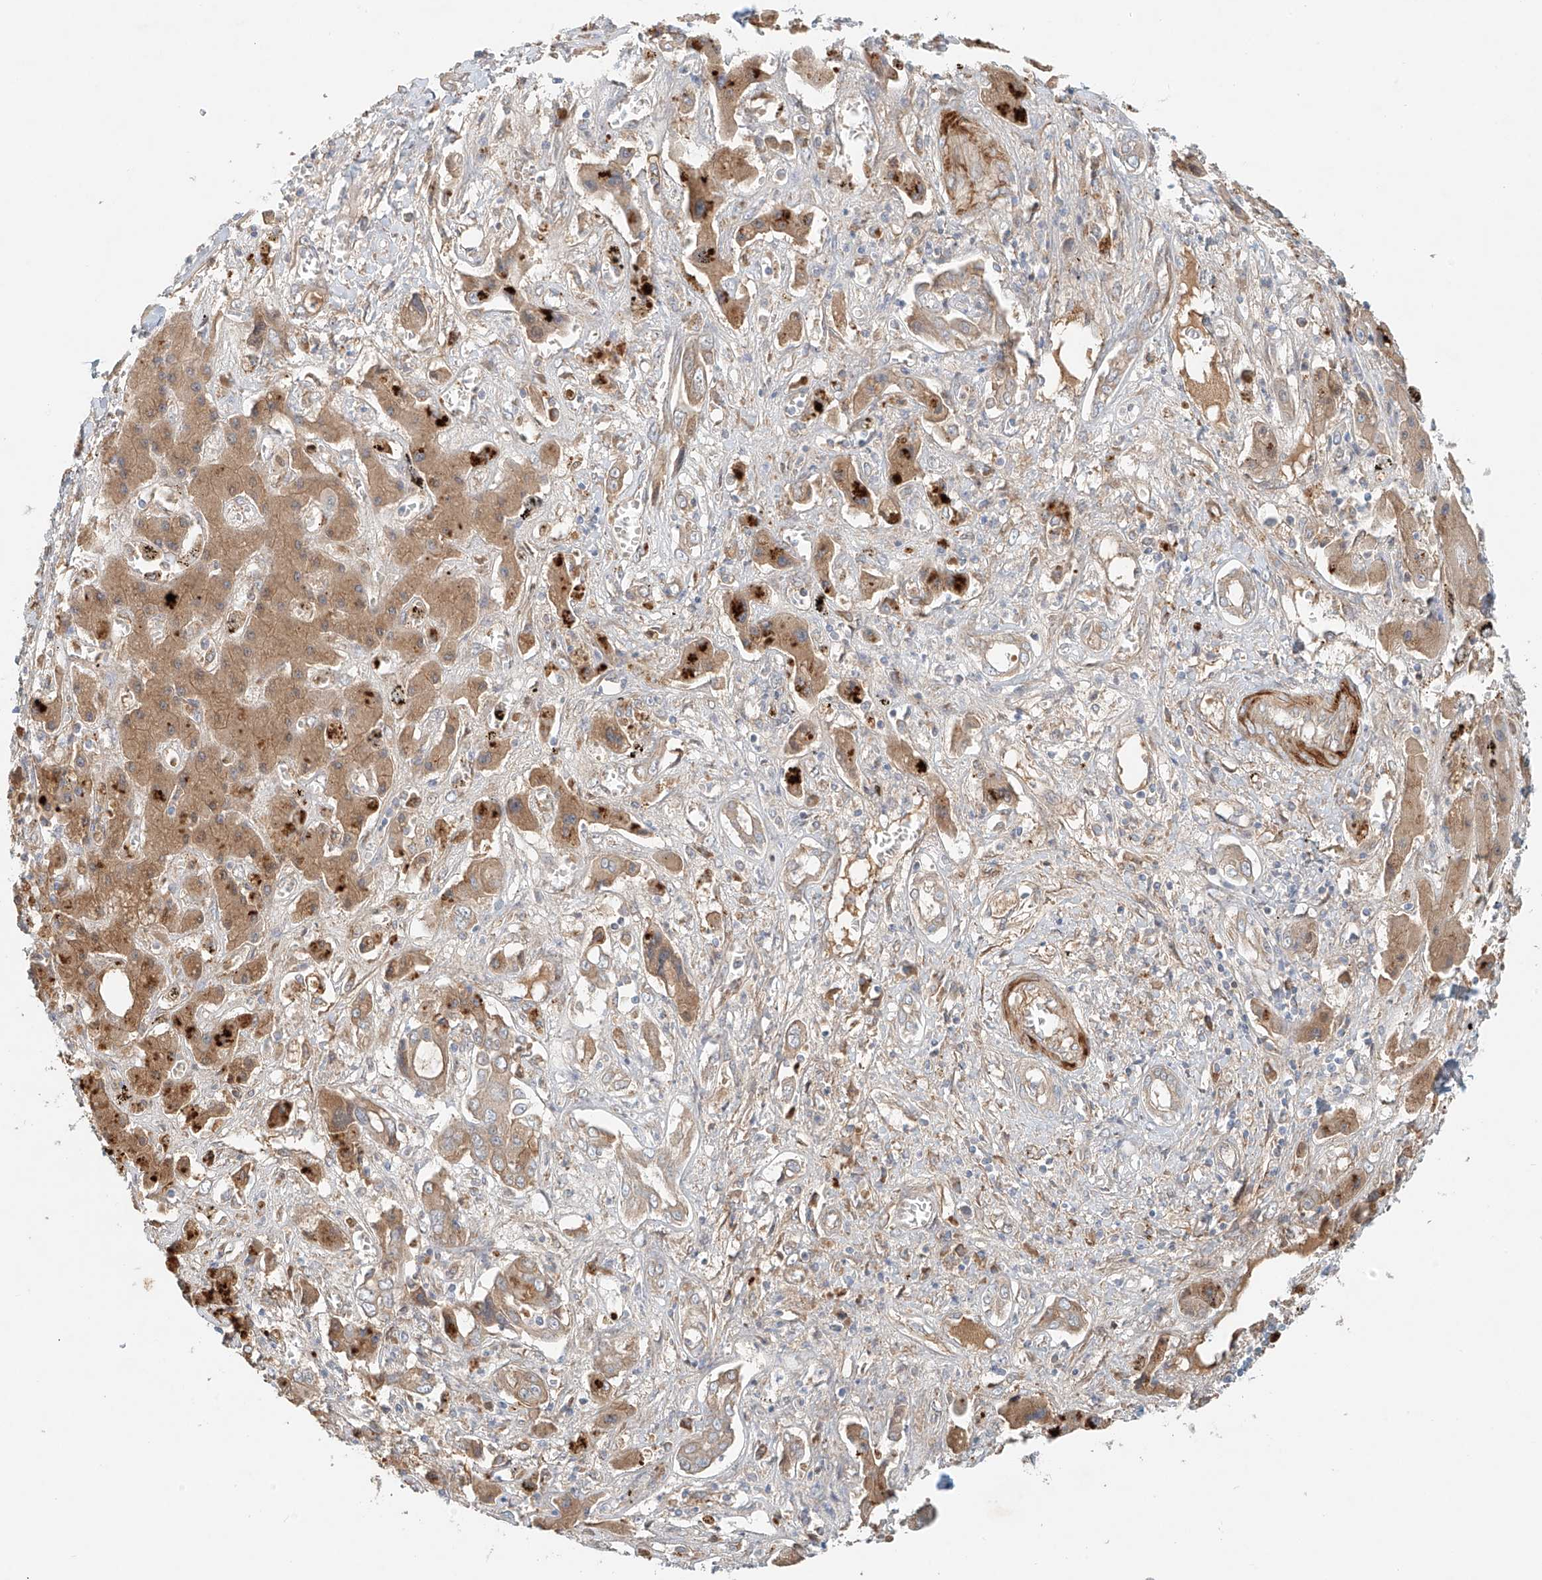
{"staining": {"intensity": "weak", "quantity": "25%-75%", "location": "cytoplasmic/membranous"}, "tissue": "liver cancer", "cell_type": "Tumor cells", "image_type": "cancer", "snomed": [{"axis": "morphology", "description": "Cholangiocarcinoma"}, {"axis": "topography", "description": "Liver"}], "caption": "Immunohistochemistry of human liver cholangiocarcinoma shows low levels of weak cytoplasmic/membranous staining in approximately 25%-75% of tumor cells. (DAB IHC, brown staining for protein, blue staining for nuclei).", "gene": "LYRM9", "patient": {"sex": "male", "age": 67}}